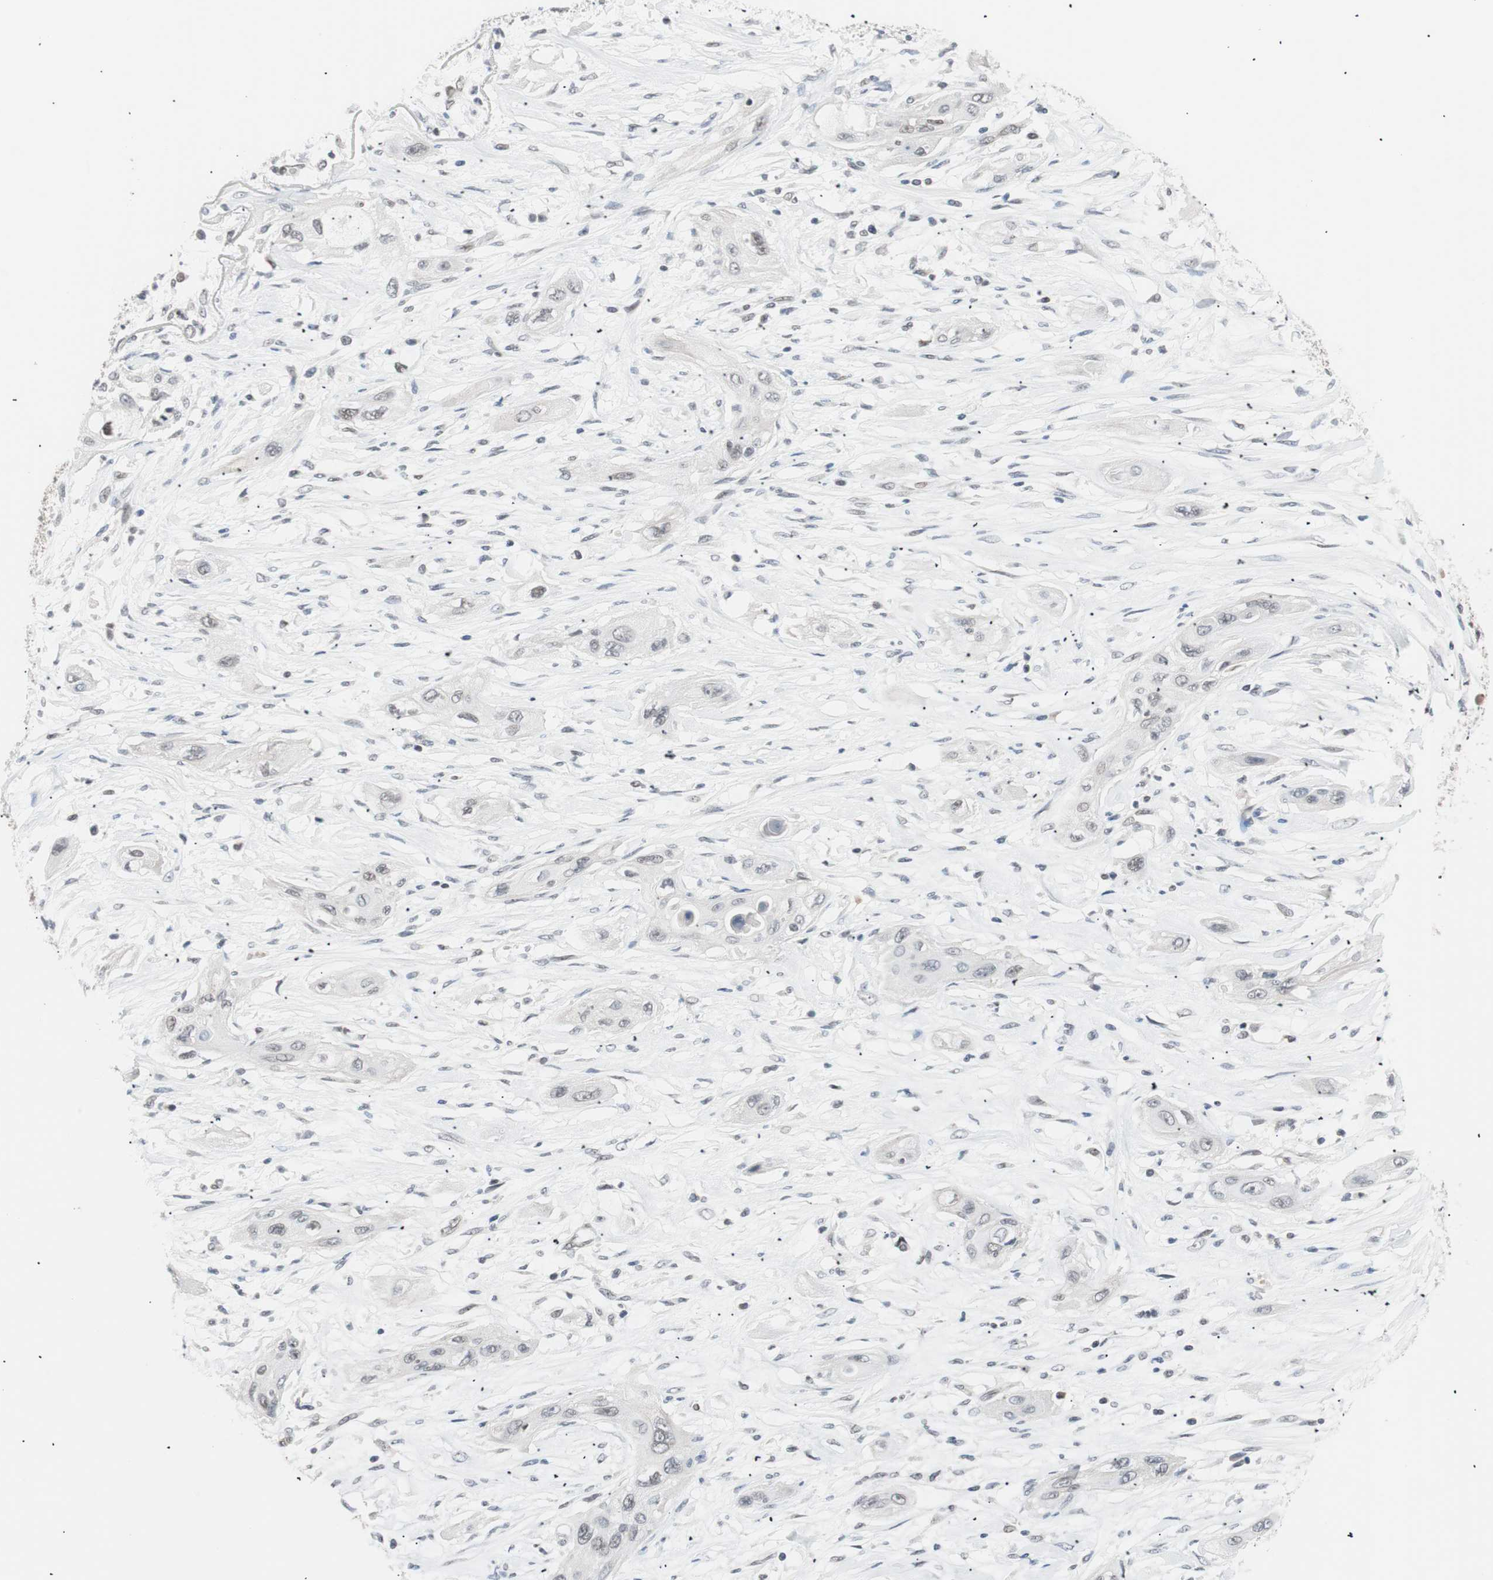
{"staining": {"intensity": "negative", "quantity": "none", "location": "none"}, "tissue": "lung cancer", "cell_type": "Tumor cells", "image_type": "cancer", "snomed": [{"axis": "morphology", "description": "Squamous cell carcinoma, NOS"}, {"axis": "topography", "description": "Lung"}], "caption": "This is an IHC histopathology image of human lung cancer (squamous cell carcinoma). There is no positivity in tumor cells.", "gene": "LIG3", "patient": {"sex": "female", "age": 47}}